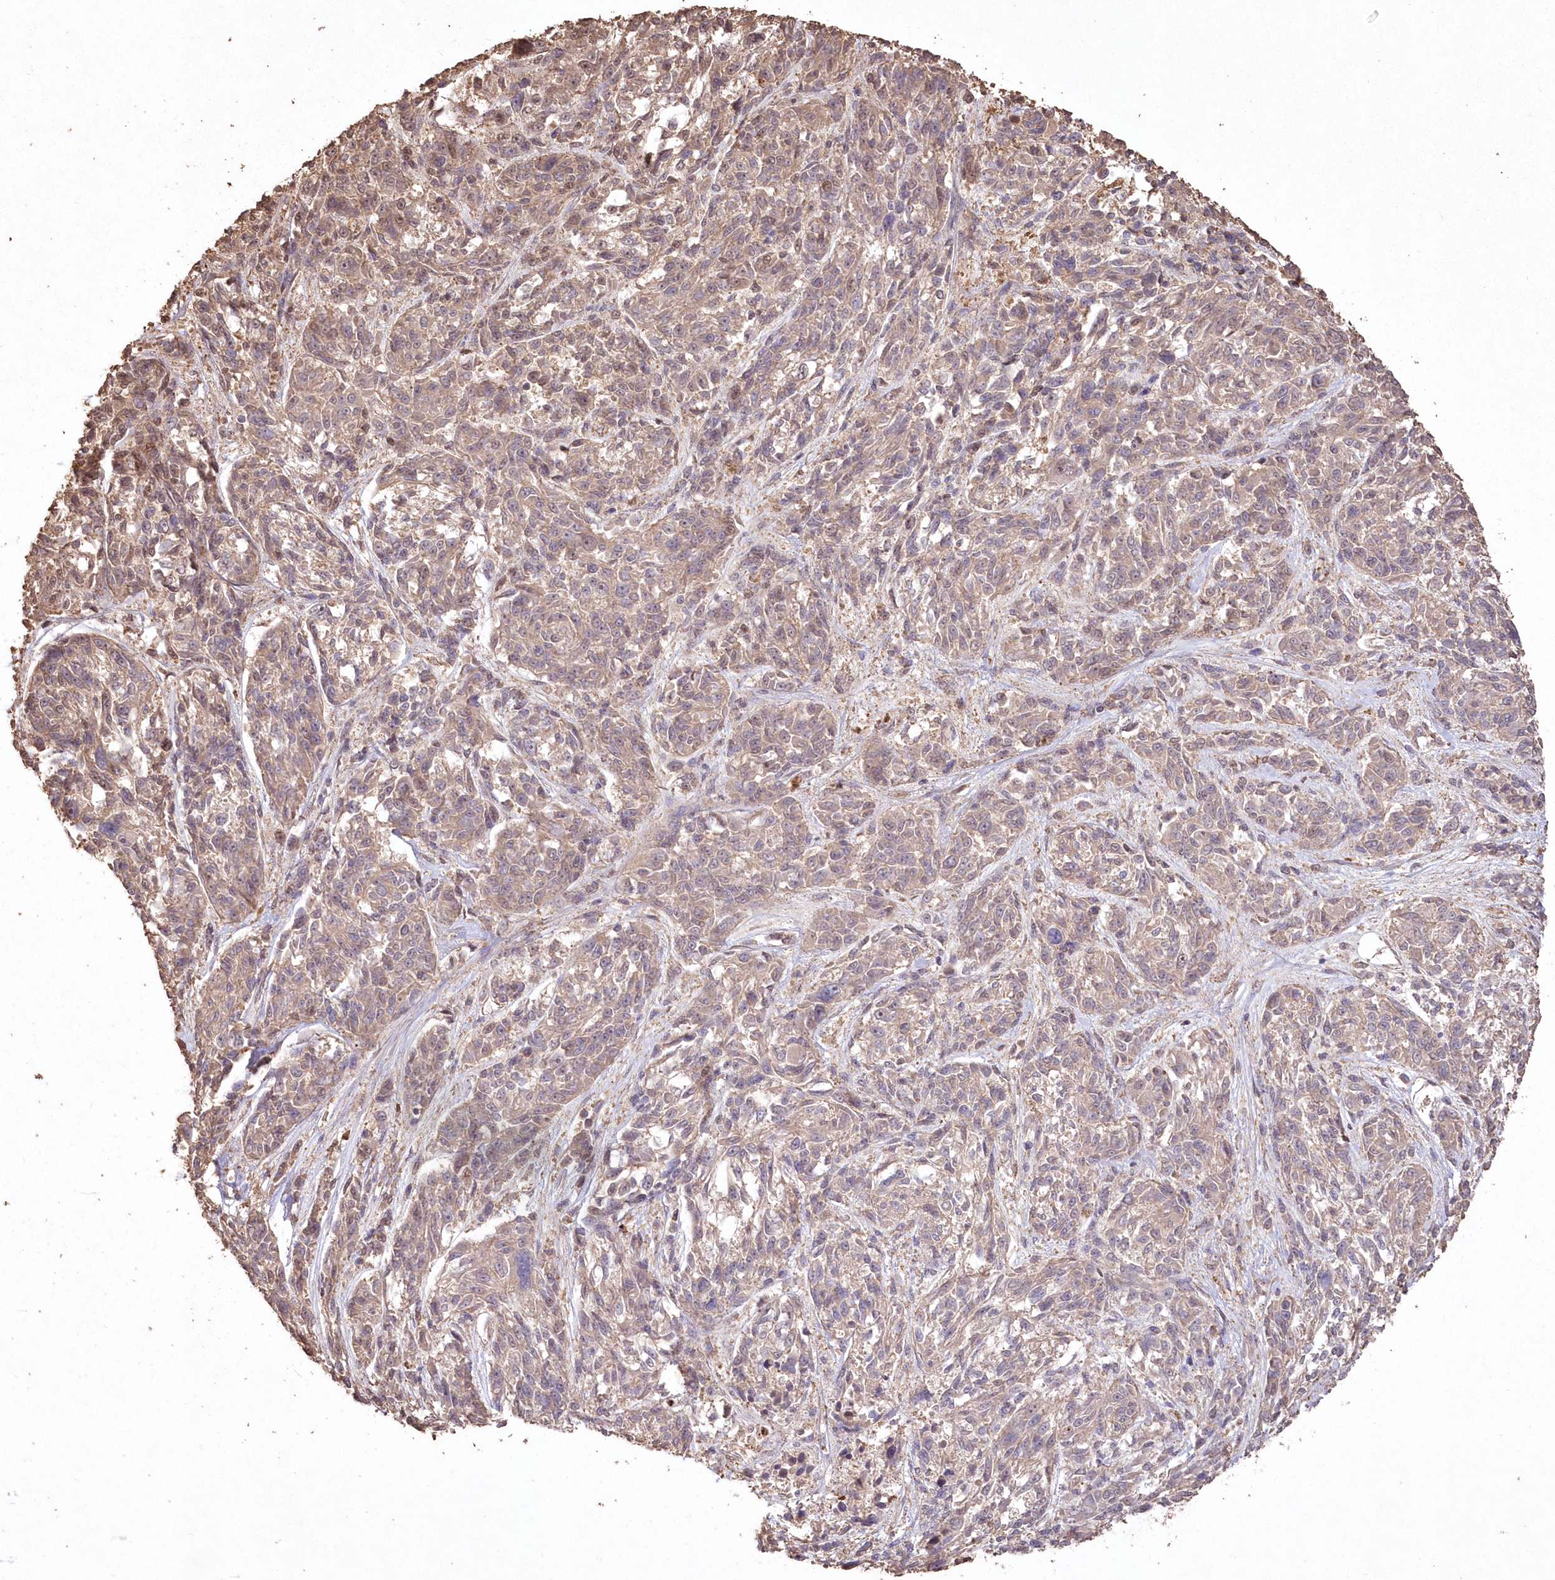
{"staining": {"intensity": "moderate", "quantity": "<25%", "location": "nuclear"}, "tissue": "melanoma", "cell_type": "Tumor cells", "image_type": "cancer", "snomed": [{"axis": "morphology", "description": "Malignant melanoma, NOS"}, {"axis": "topography", "description": "Skin"}], "caption": "This is an image of immunohistochemistry (IHC) staining of melanoma, which shows moderate positivity in the nuclear of tumor cells.", "gene": "PDS5A", "patient": {"sex": "male", "age": 53}}